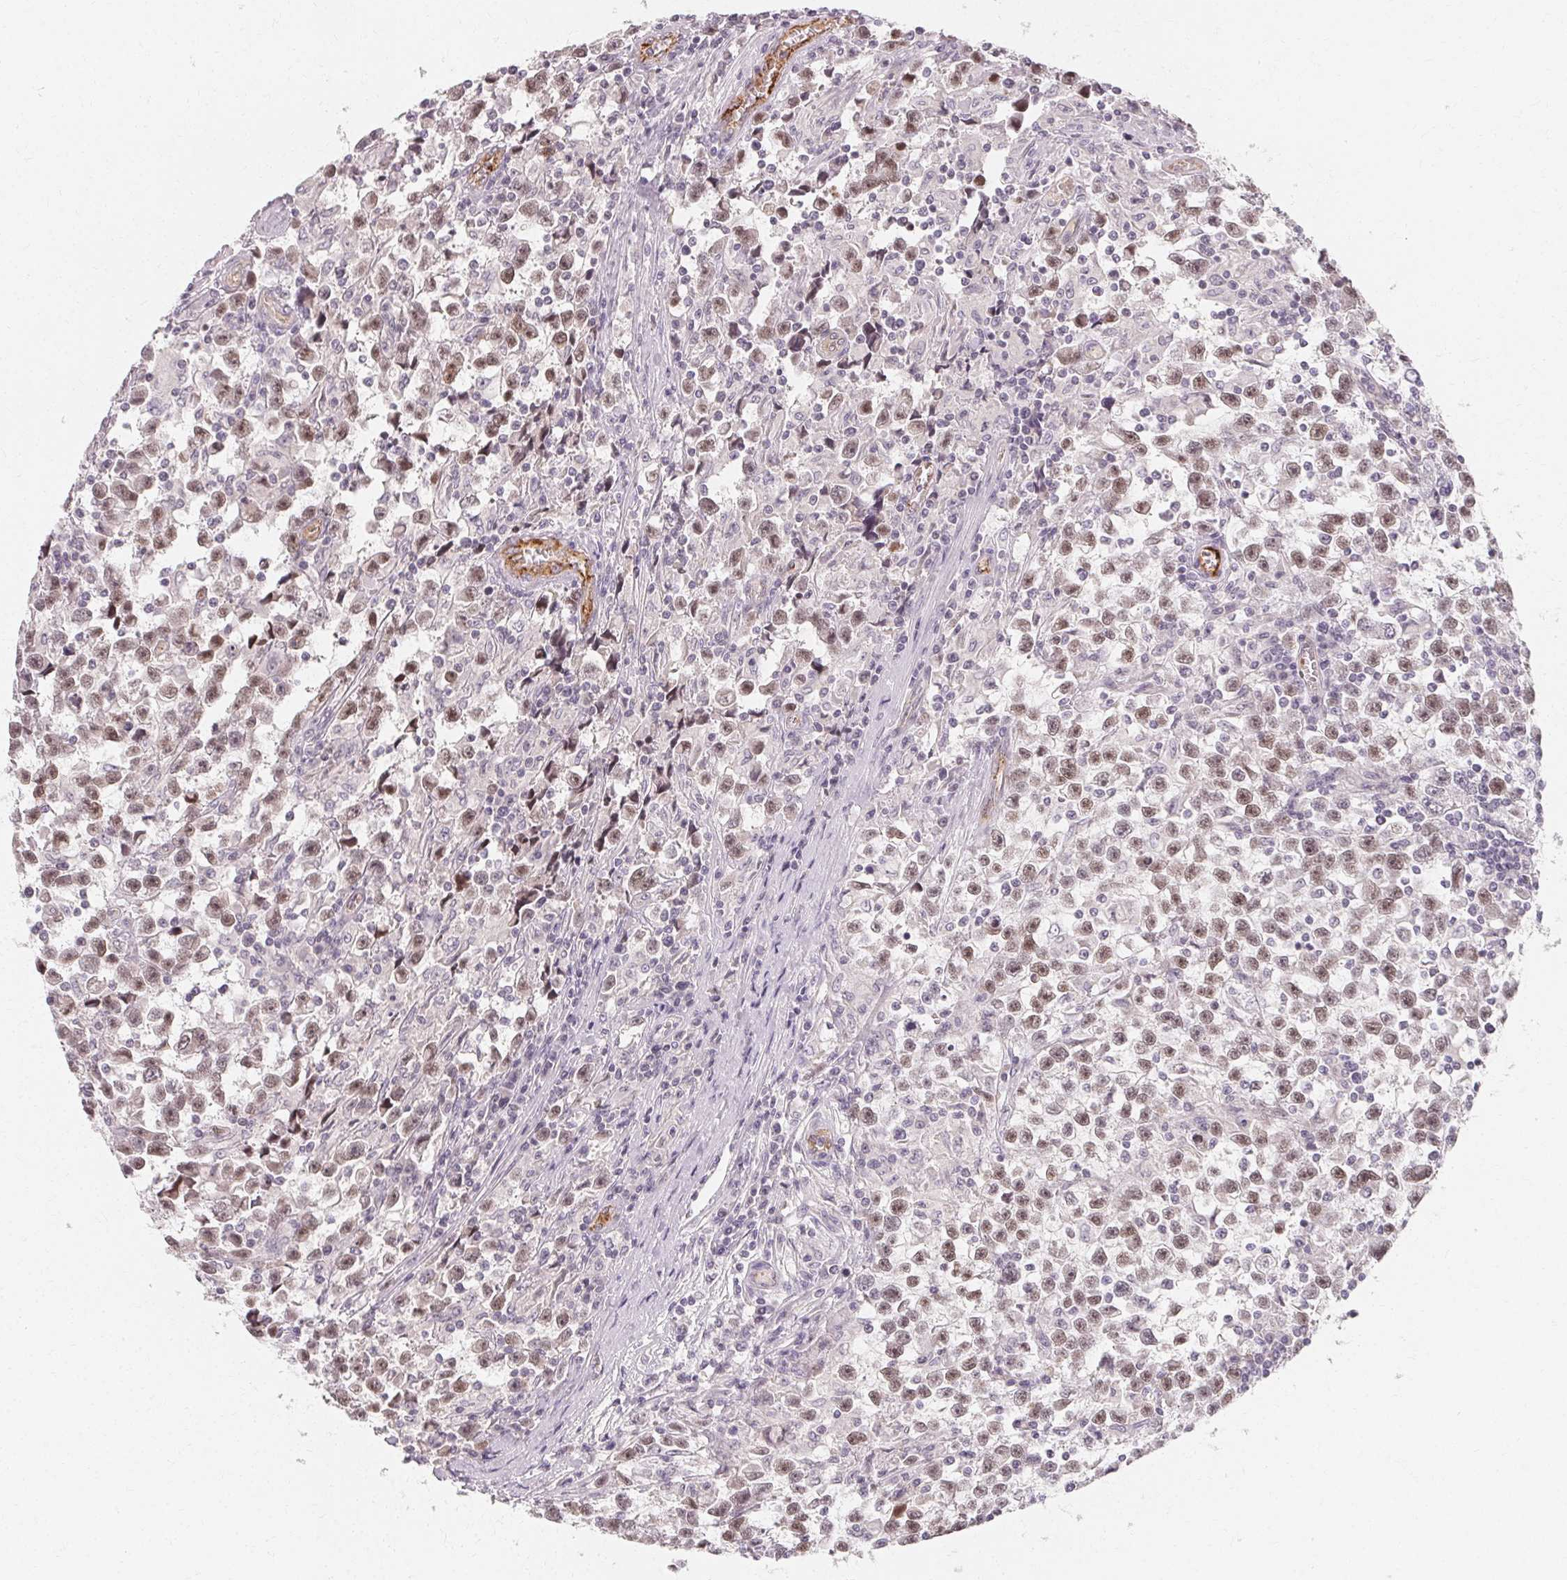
{"staining": {"intensity": "moderate", "quantity": "25%-75%", "location": "nuclear"}, "tissue": "testis cancer", "cell_type": "Tumor cells", "image_type": "cancer", "snomed": [{"axis": "morphology", "description": "Seminoma, NOS"}, {"axis": "topography", "description": "Testis"}], "caption": "Human testis cancer (seminoma) stained with a brown dye demonstrates moderate nuclear positive positivity in approximately 25%-75% of tumor cells.", "gene": "CLCNKB", "patient": {"sex": "male", "age": 31}}